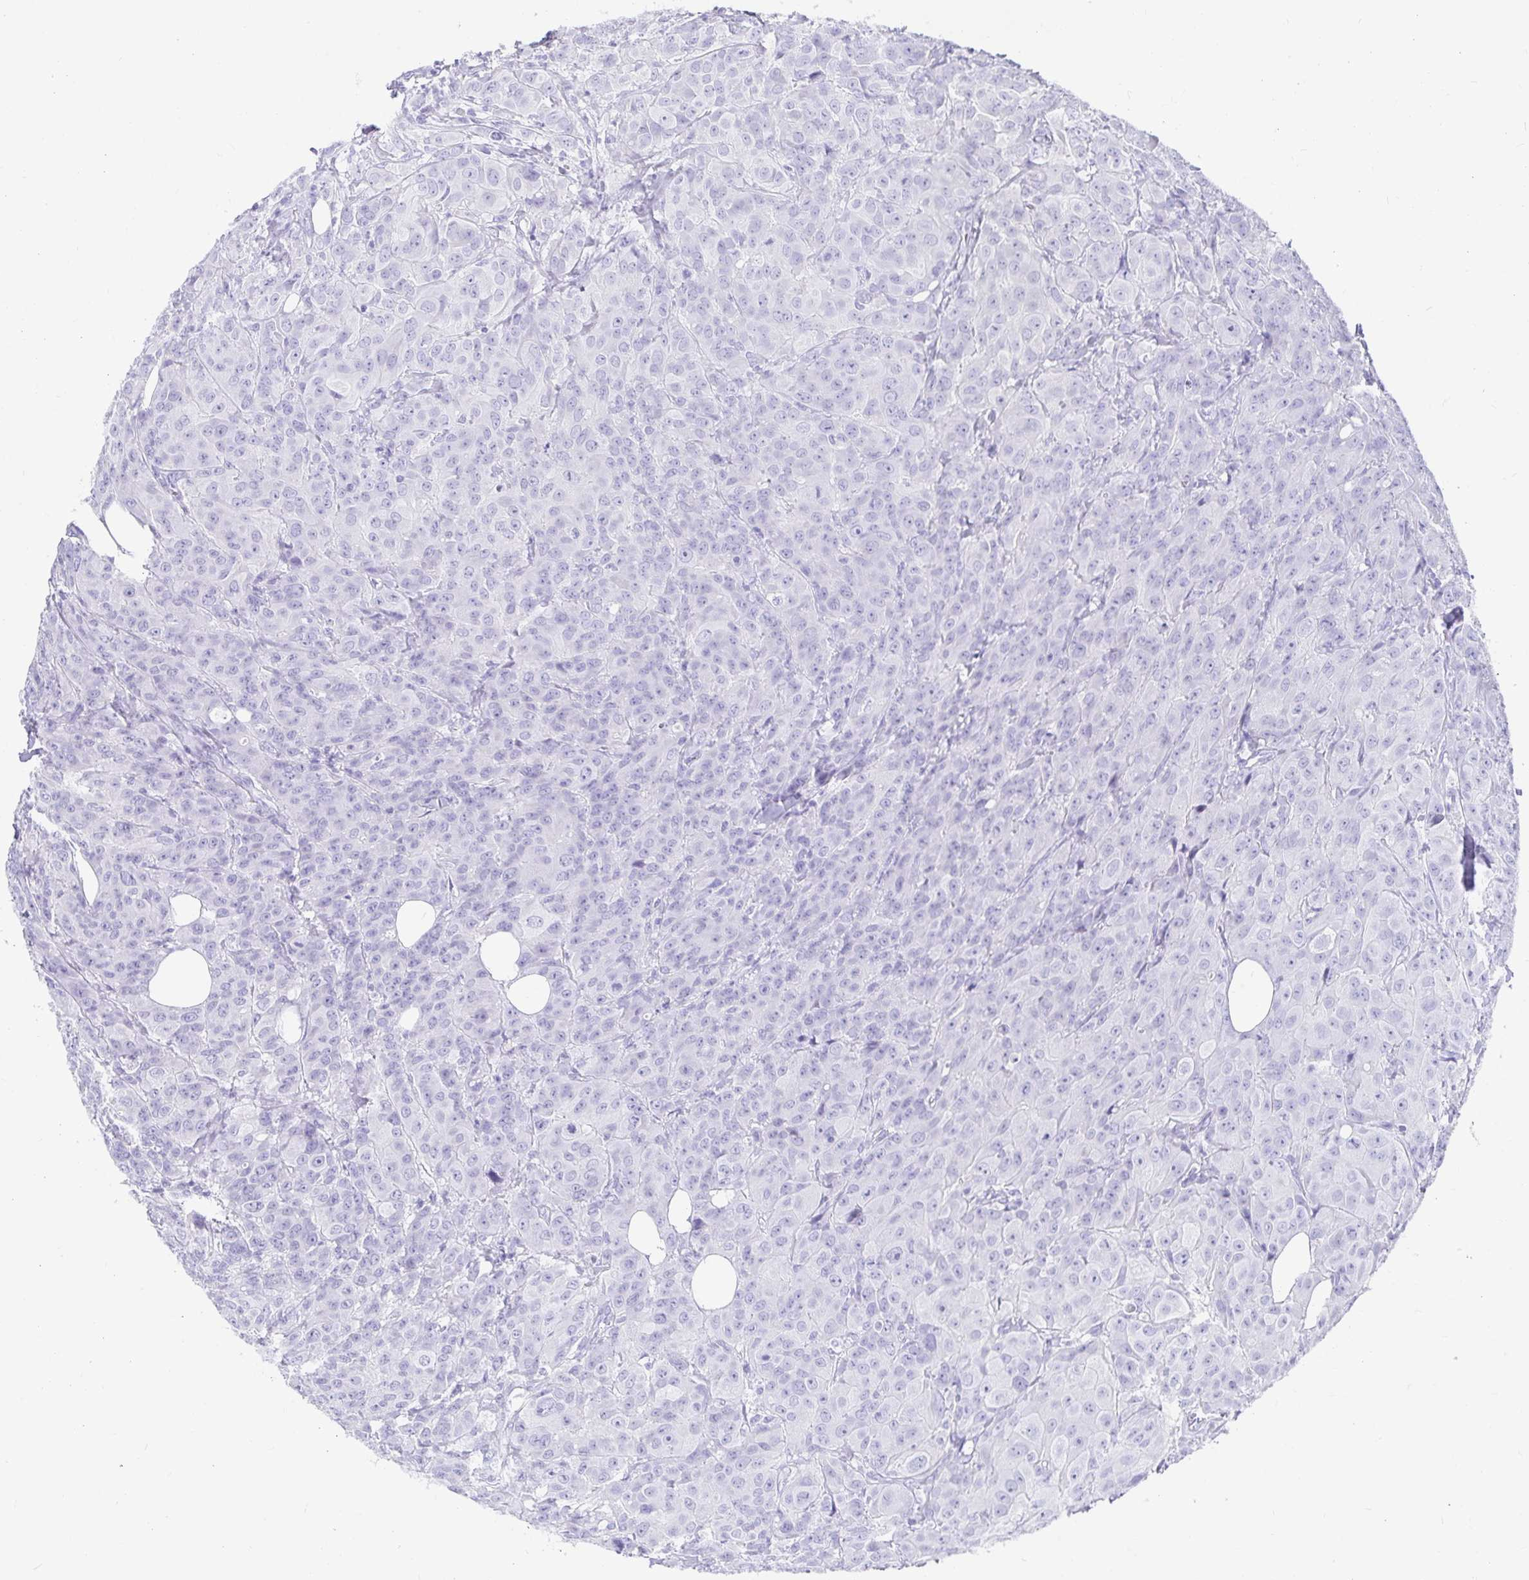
{"staining": {"intensity": "negative", "quantity": "none", "location": "none"}, "tissue": "breast cancer", "cell_type": "Tumor cells", "image_type": "cancer", "snomed": [{"axis": "morphology", "description": "Normal tissue, NOS"}, {"axis": "morphology", "description": "Duct carcinoma"}, {"axis": "topography", "description": "Breast"}], "caption": "Breast intraductal carcinoma stained for a protein using IHC shows no staining tumor cells.", "gene": "ZPBP2", "patient": {"sex": "female", "age": 43}}